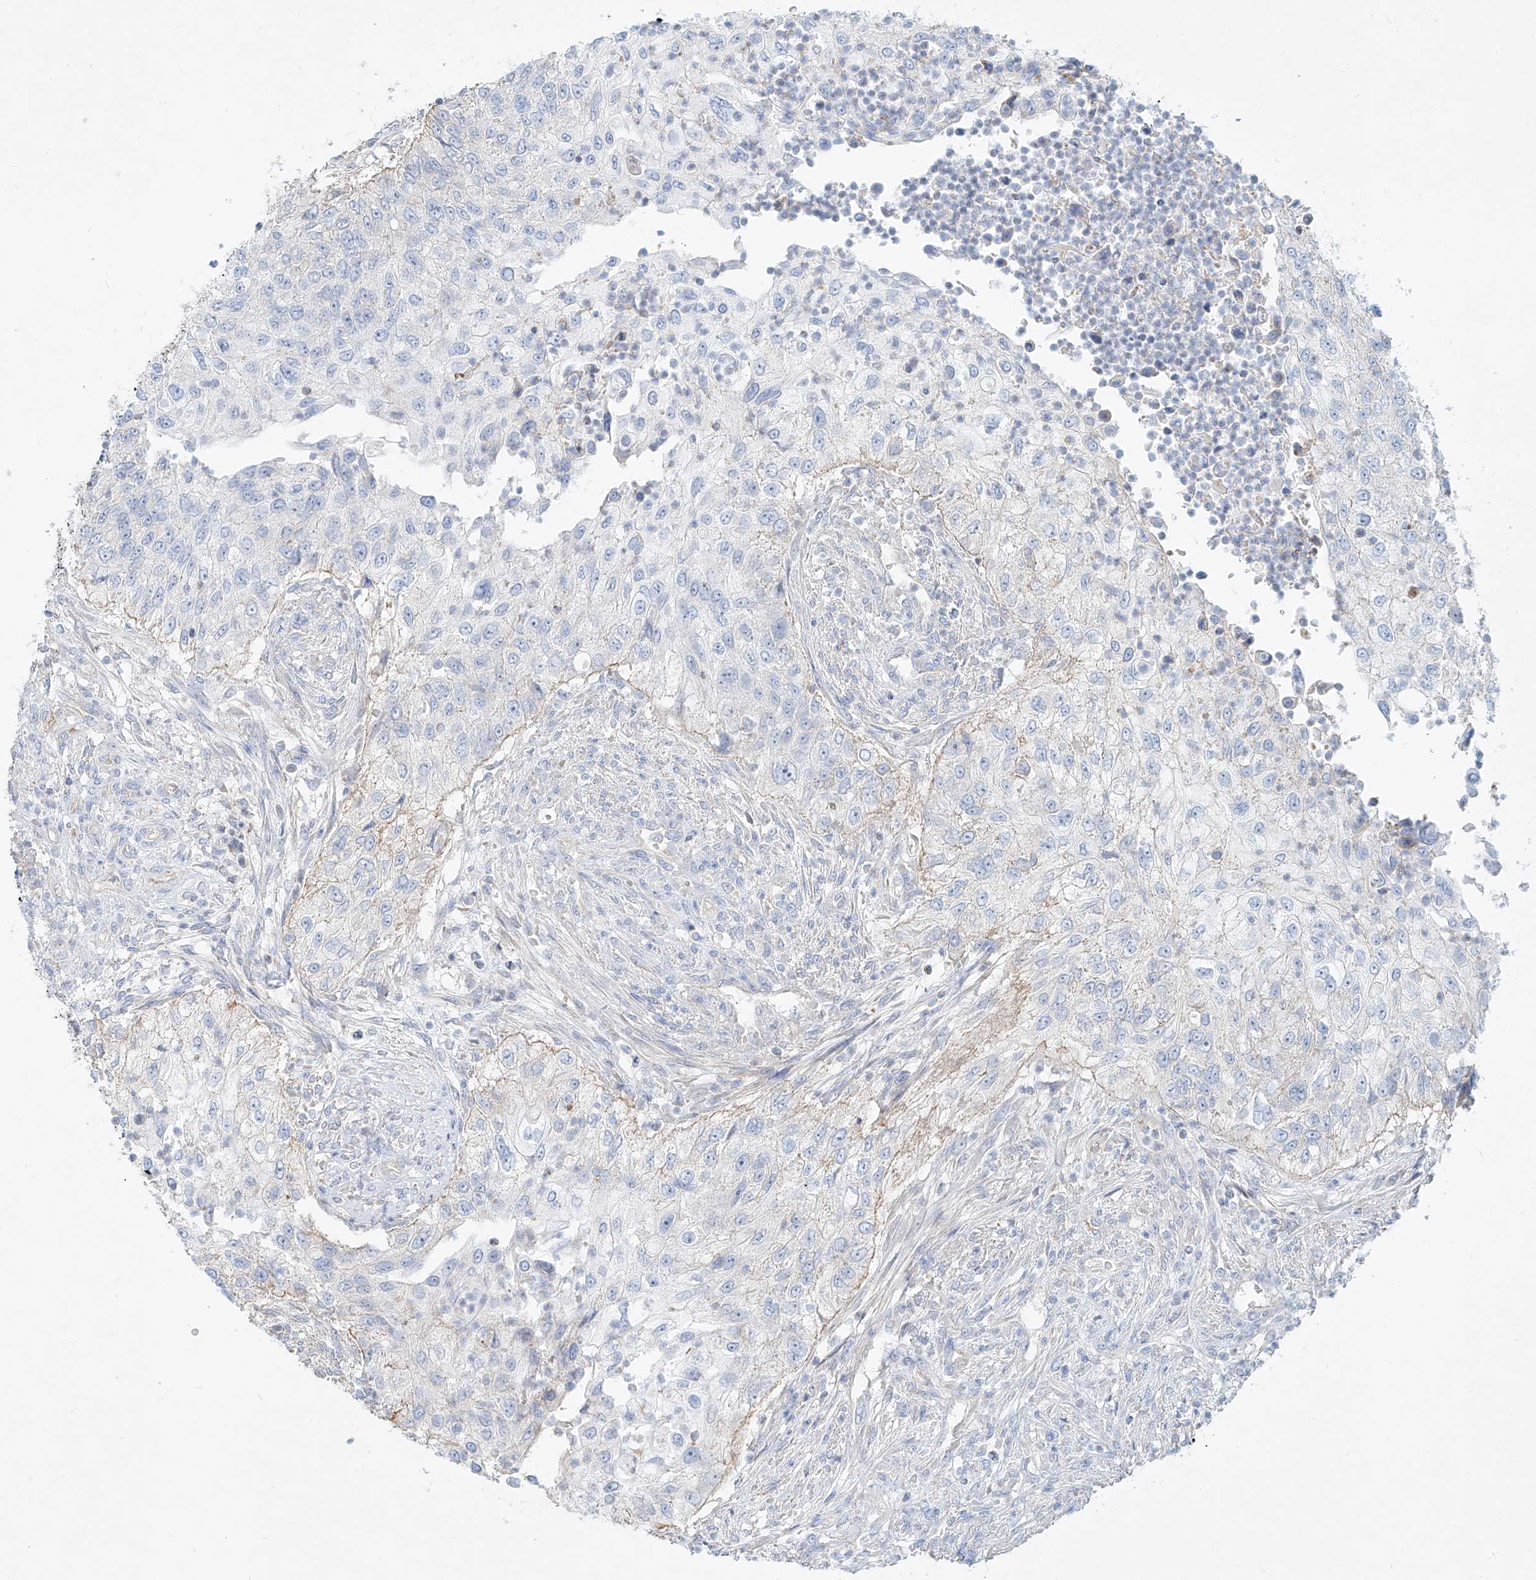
{"staining": {"intensity": "negative", "quantity": "none", "location": "none"}, "tissue": "urothelial cancer", "cell_type": "Tumor cells", "image_type": "cancer", "snomed": [{"axis": "morphology", "description": "Urothelial carcinoma, High grade"}, {"axis": "topography", "description": "Urinary bladder"}], "caption": "DAB (3,3'-diaminobenzidine) immunohistochemical staining of high-grade urothelial carcinoma reveals no significant staining in tumor cells.", "gene": "AJM1", "patient": {"sex": "female", "age": 60}}